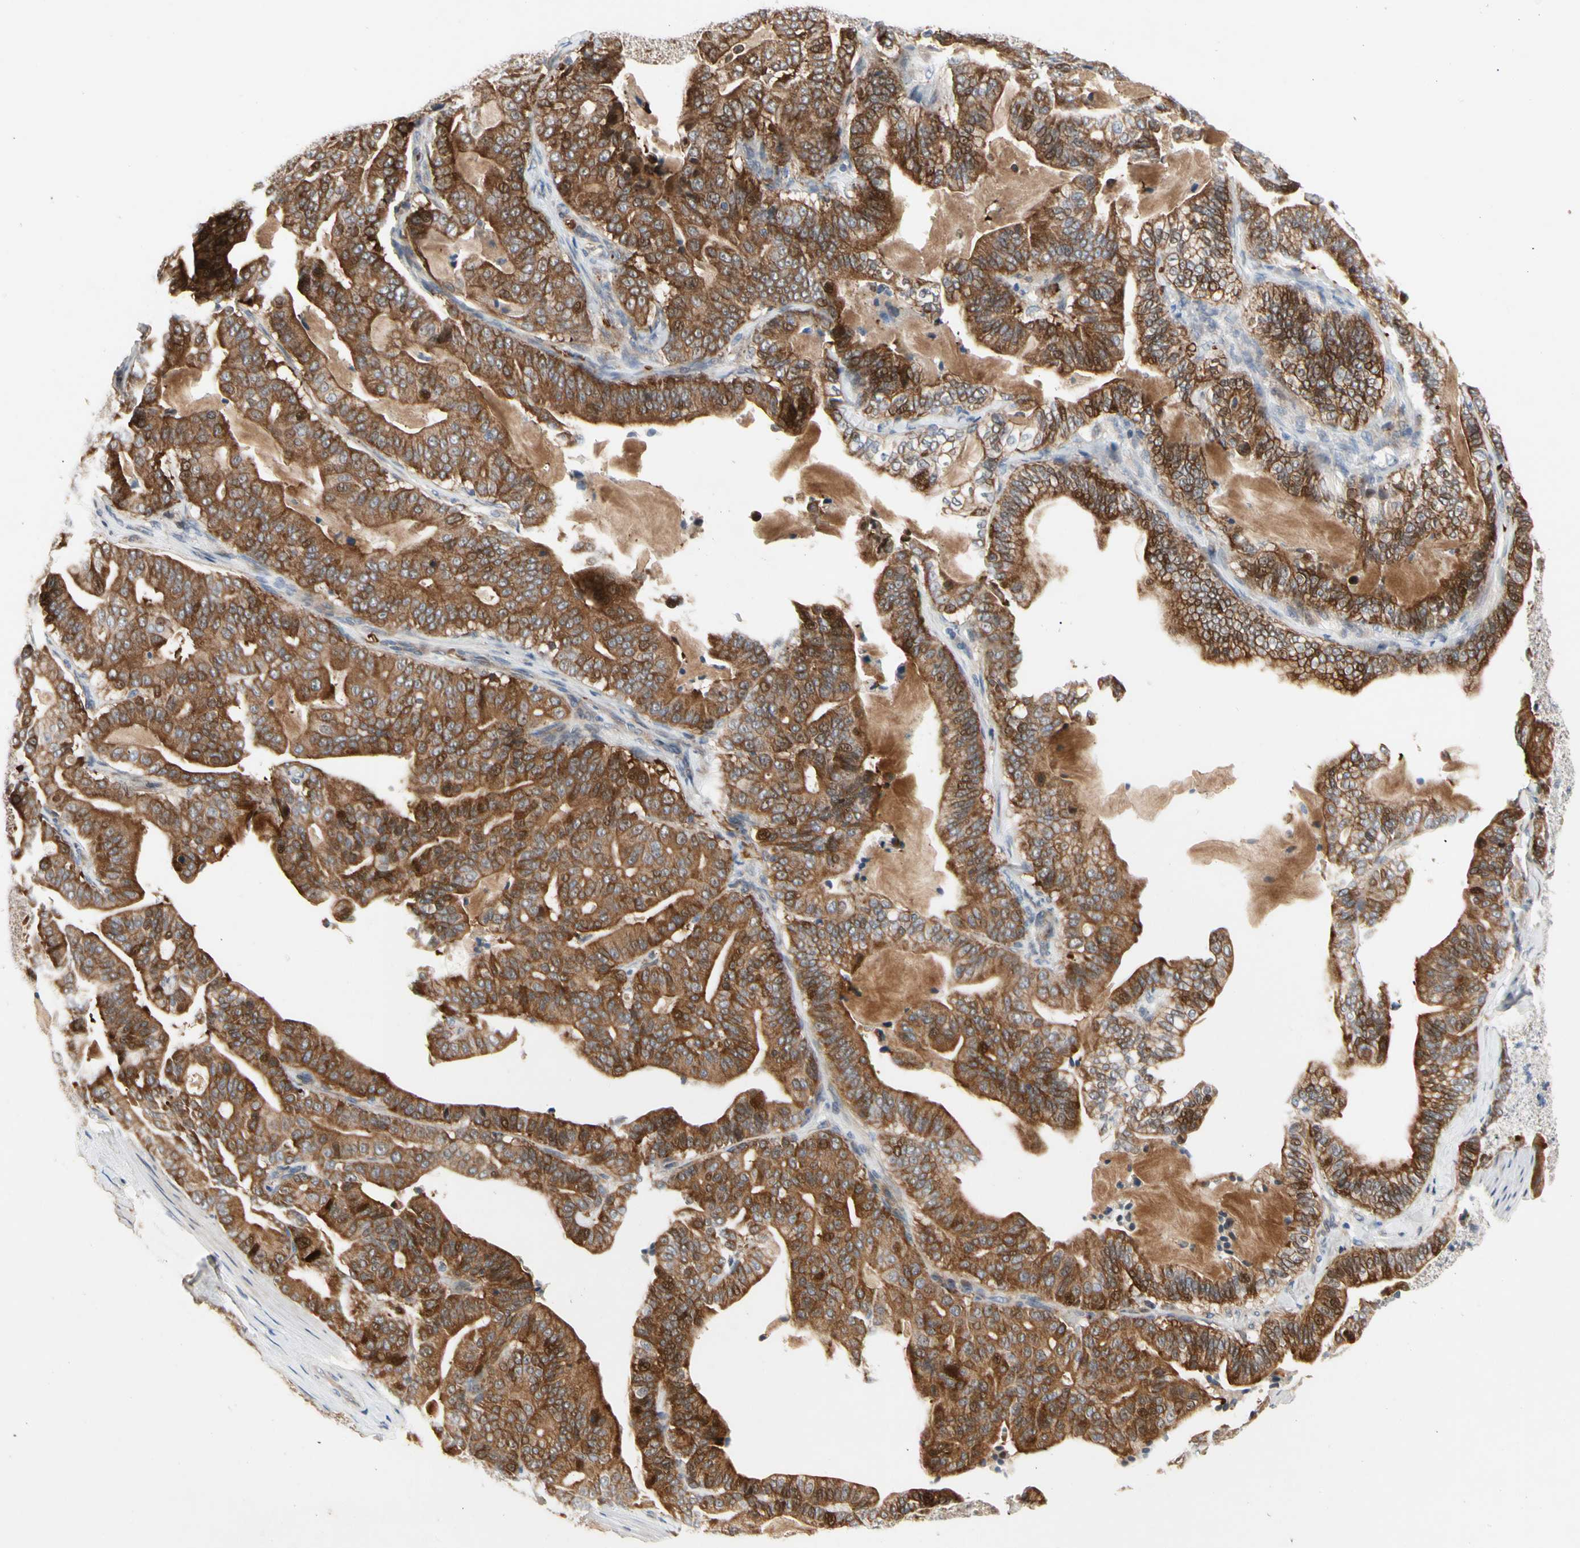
{"staining": {"intensity": "strong", "quantity": ">75%", "location": "cytoplasmic/membranous"}, "tissue": "pancreatic cancer", "cell_type": "Tumor cells", "image_type": "cancer", "snomed": [{"axis": "morphology", "description": "Adenocarcinoma, NOS"}, {"axis": "topography", "description": "Pancreas"}], "caption": "Tumor cells show high levels of strong cytoplasmic/membranous positivity in approximately >75% of cells in human pancreatic cancer (adenocarcinoma). The staining is performed using DAB brown chromogen to label protein expression. The nuclei are counter-stained blue using hematoxylin.", "gene": "HMGCR", "patient": {"sex": "male", "age": 63}}